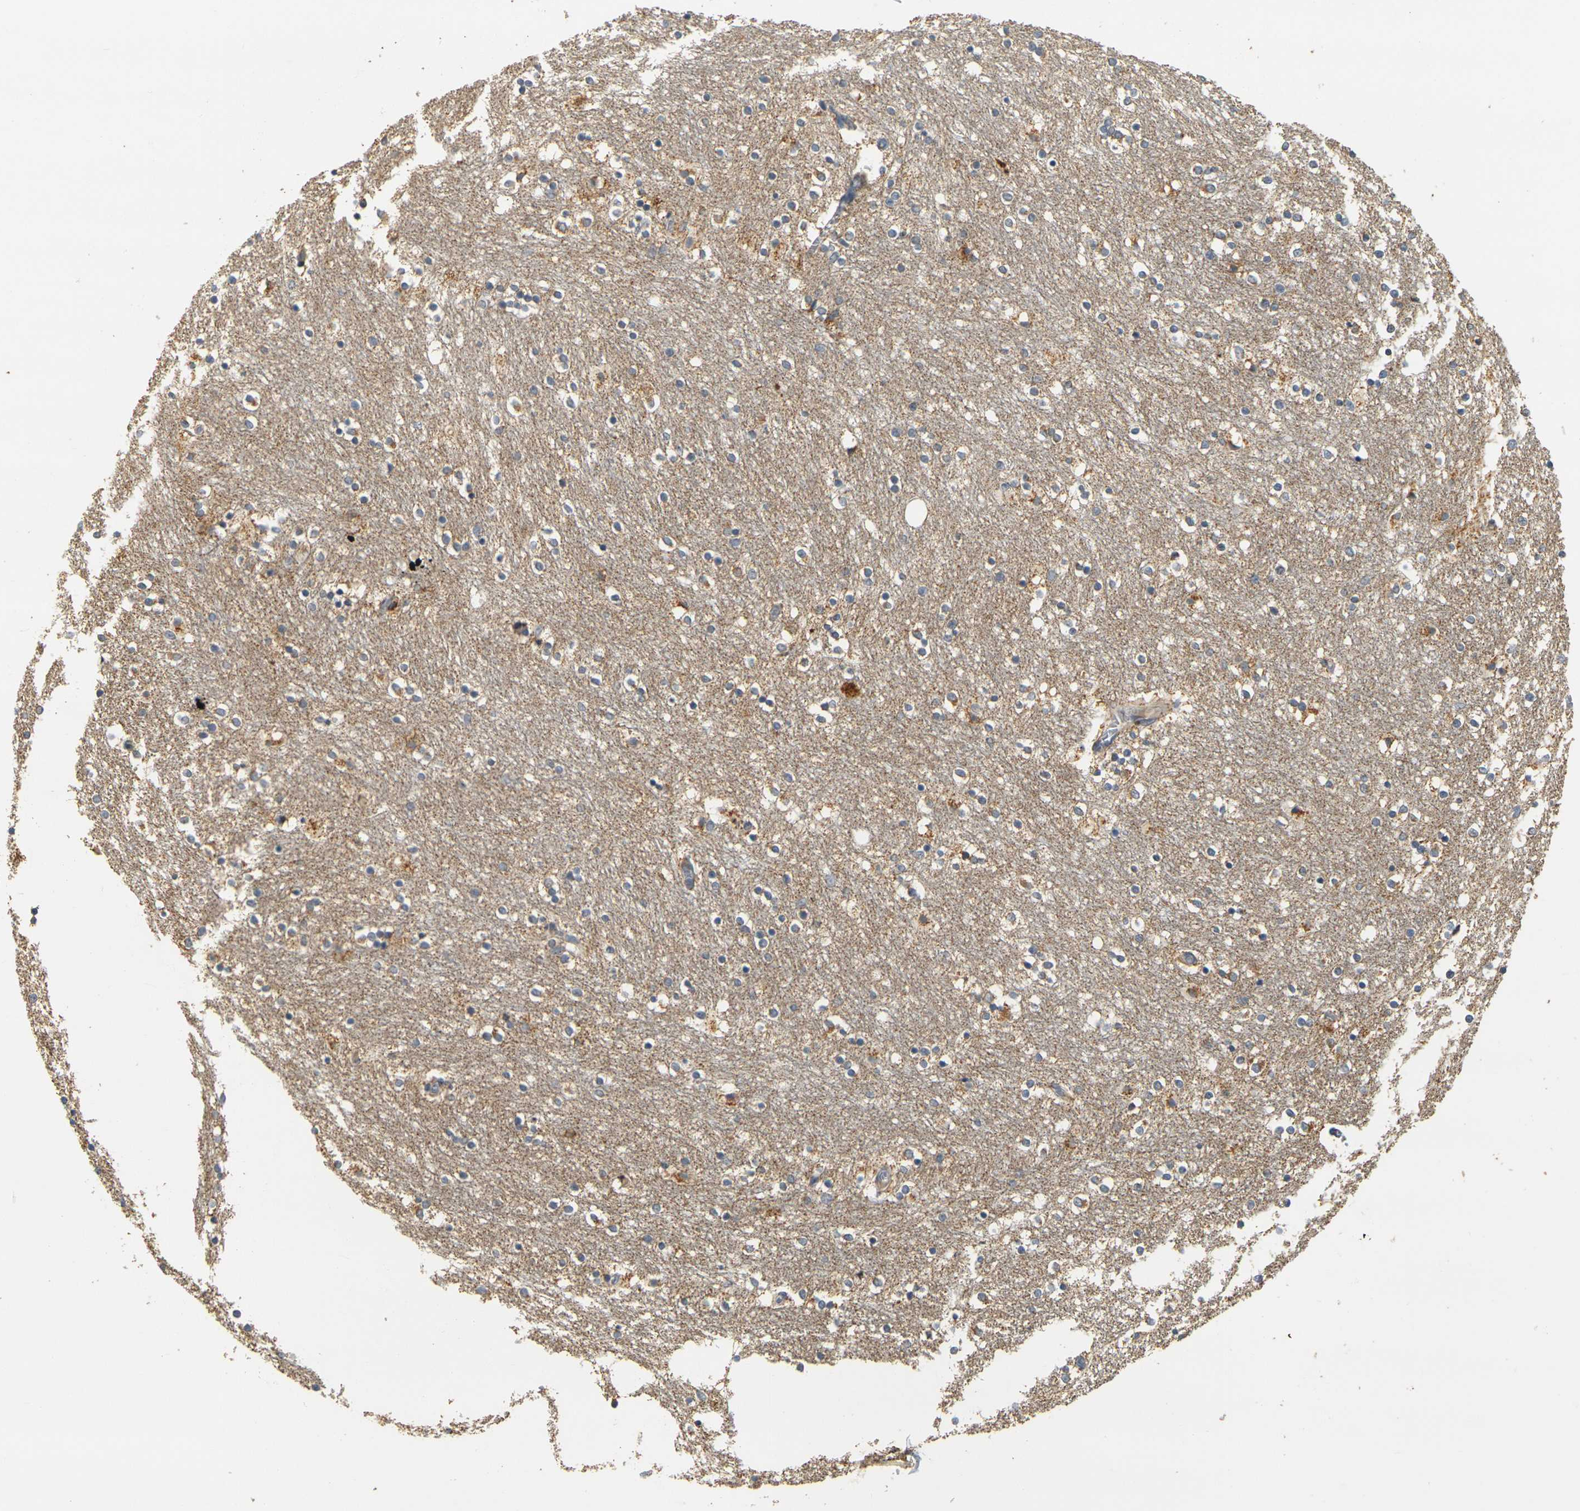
{"staining": {"intensity": "moderate", "quantity": "<25%", "location": "cytoplasmic/membranous"}, "tissue": "caudate", "cell_type": "Glial cells", "image_type": "normal", "snomed": [{"axis": "morphology", "description": "Normal tissue, NOS"}, {"axis": "topography", "description": "Lateral ventricle wall"}], "caption": "The histopathology image shows a brown stain indicating the presence of a protein in the cytoplasmic/membranous of glial cells in caudate. The staining was performed using DAB (3,3'-diaminobenzidine) to visualize the protein expression in brown, while the nuclei were stained in blue with hematoxylin (Magnification: 20x).", "gene": "GDAP1", "patient": {"sex": "female", "age": 54}}